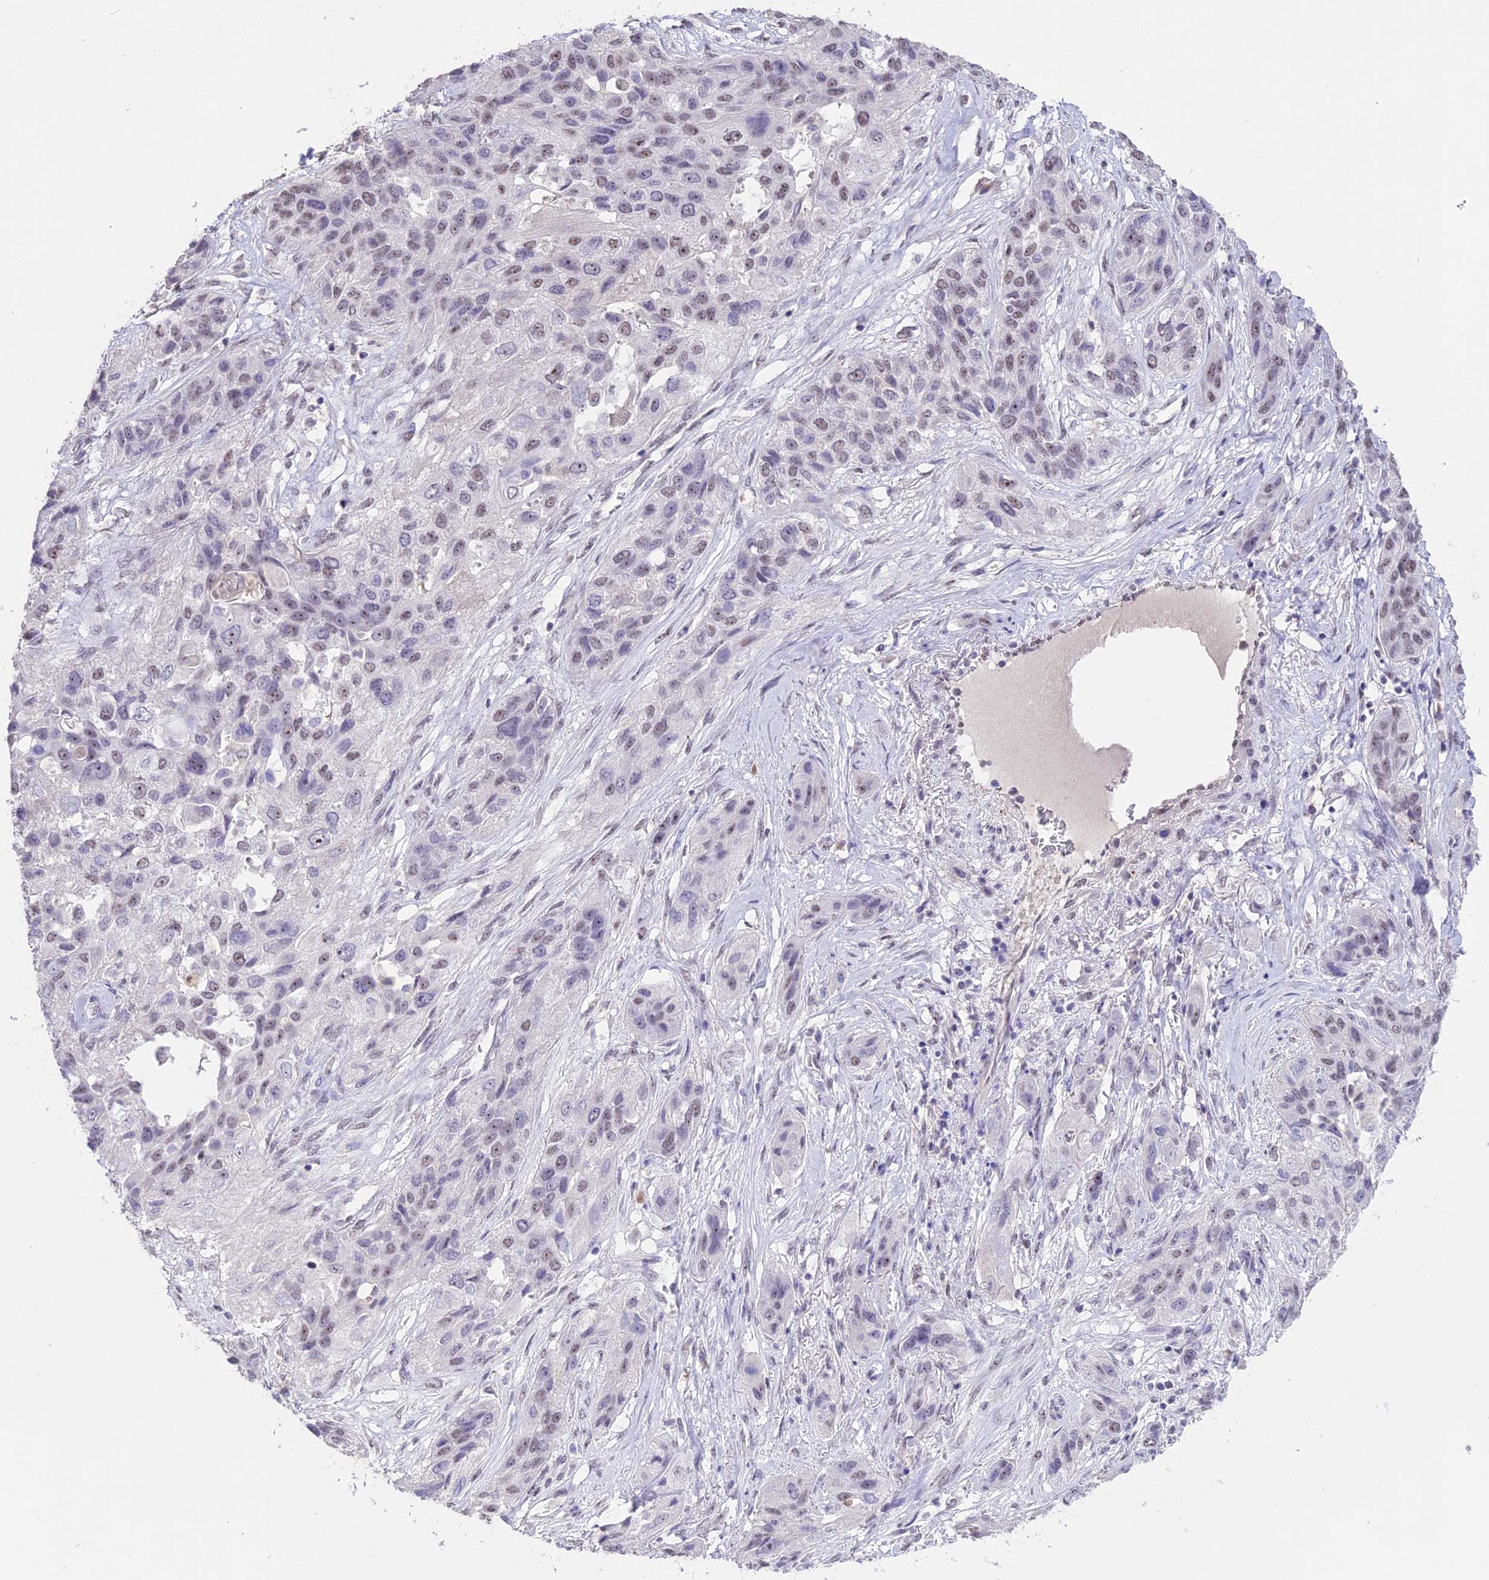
{"staining": {"intensity": "weak", "quantity": "<25%", "location": "nuclear"}, "tissue": "lung cancer", "cell_type": "Tumor cells", "image_type": "cancer", "snomed": [{"axis": "morphology", "description": "Squamous cell carcinoma, NOS"}, {"axis": "topography", "description": "Lung"}], "caption": "An immunohistochemistry histopathology image of lung cancer is shown. There is no staining in tumor cells of lung cancer.", "gene": "SETD2", "patient": {"sex": "female", "age": 70}}